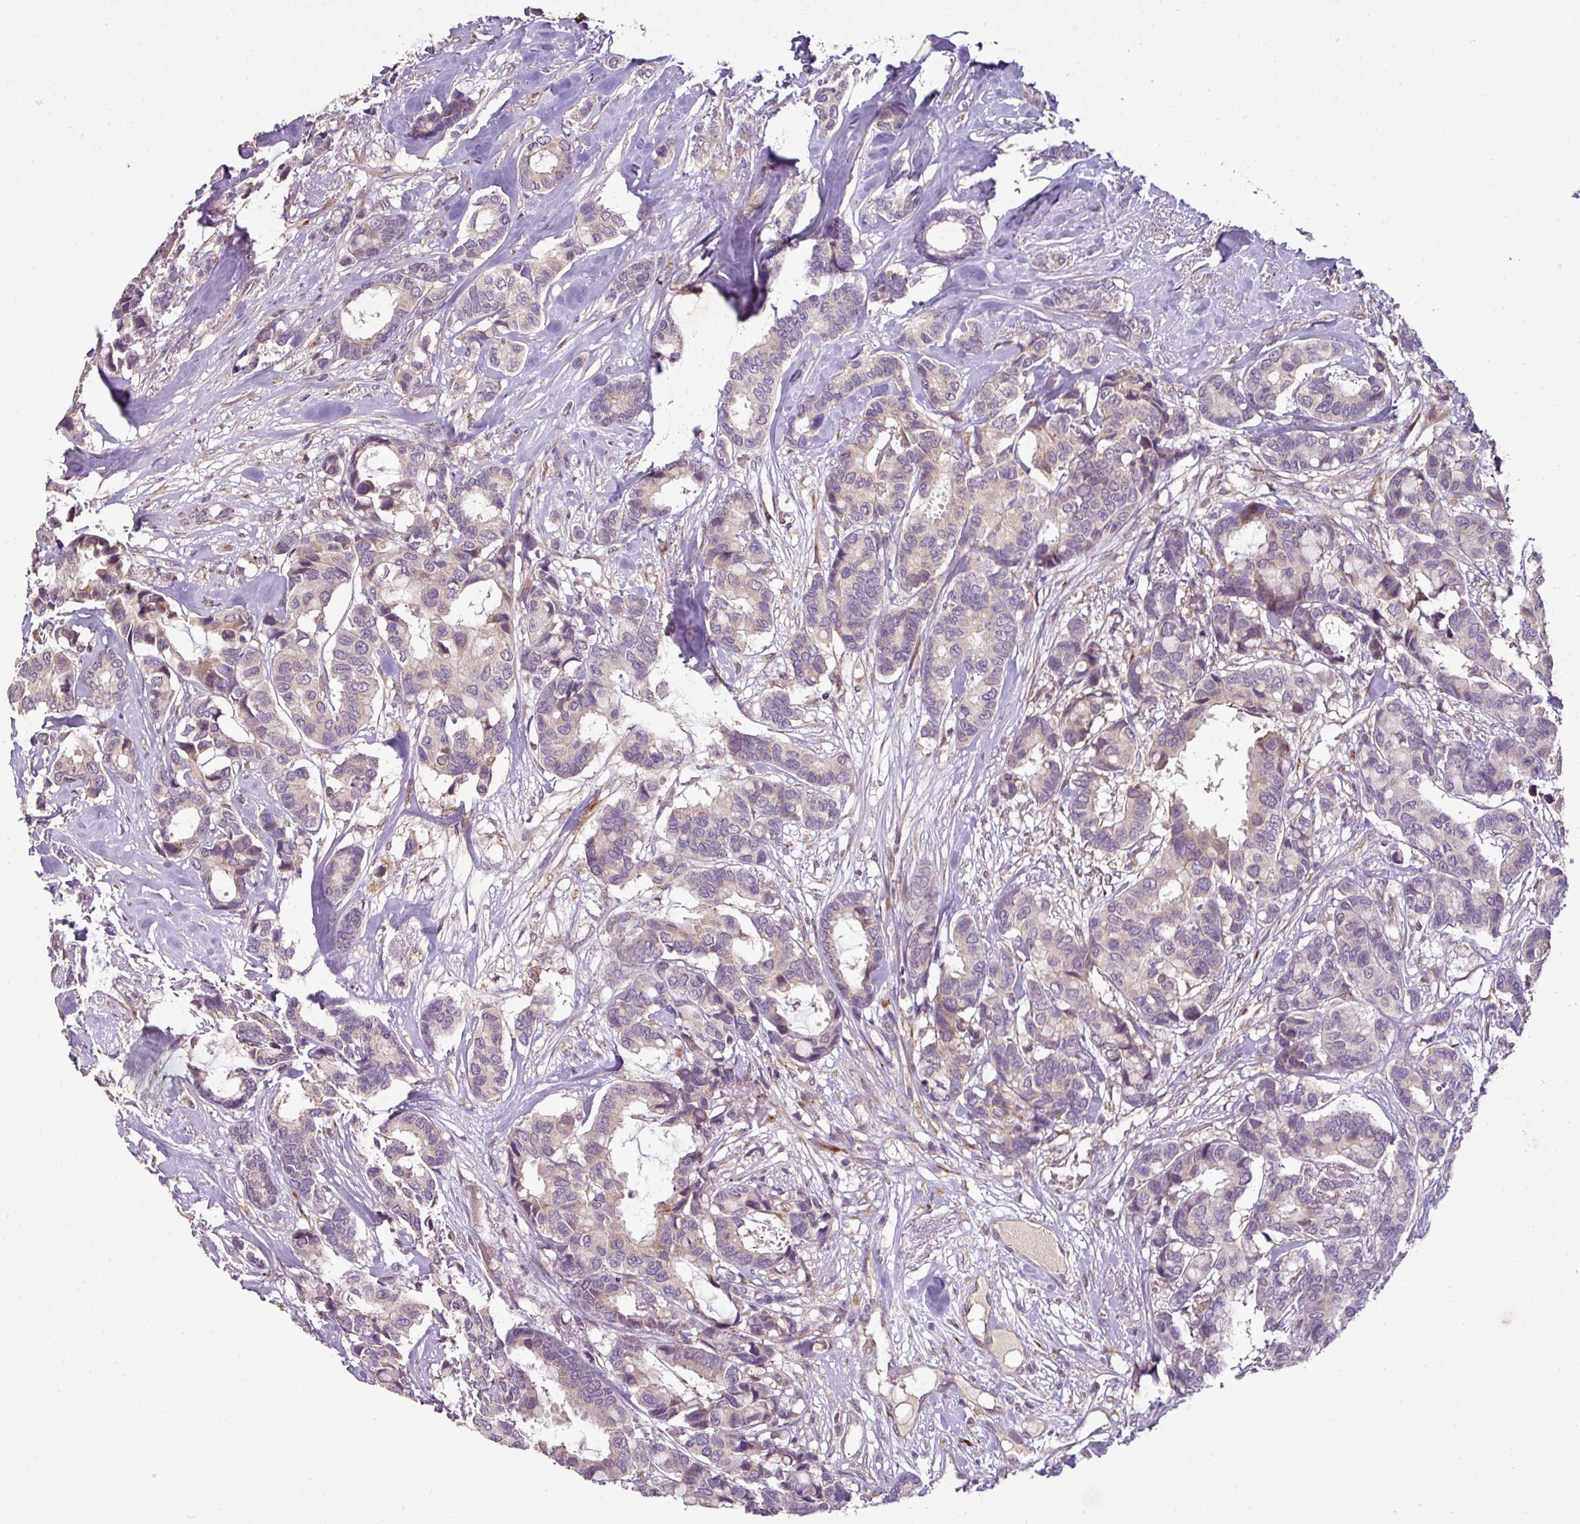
{"staining": {"intensity": "weak", "quantity": "<25%", "location": "cytoplasmic/membranous"}, "tissue": "breast cancer", "cell_type": "Tumor cells", "image_type": "cancer", "snomed": [{"axis": "morphology", "description": "Duct carcinoma"}, {"axis": "topography", "description": "Breast"}], "caption": "Tumor cells are negative for protein expression in human breast cancer (intraductal carcinoma).", "gene": "SPCS3", "patient": {"sex": "female", "age": 87}}